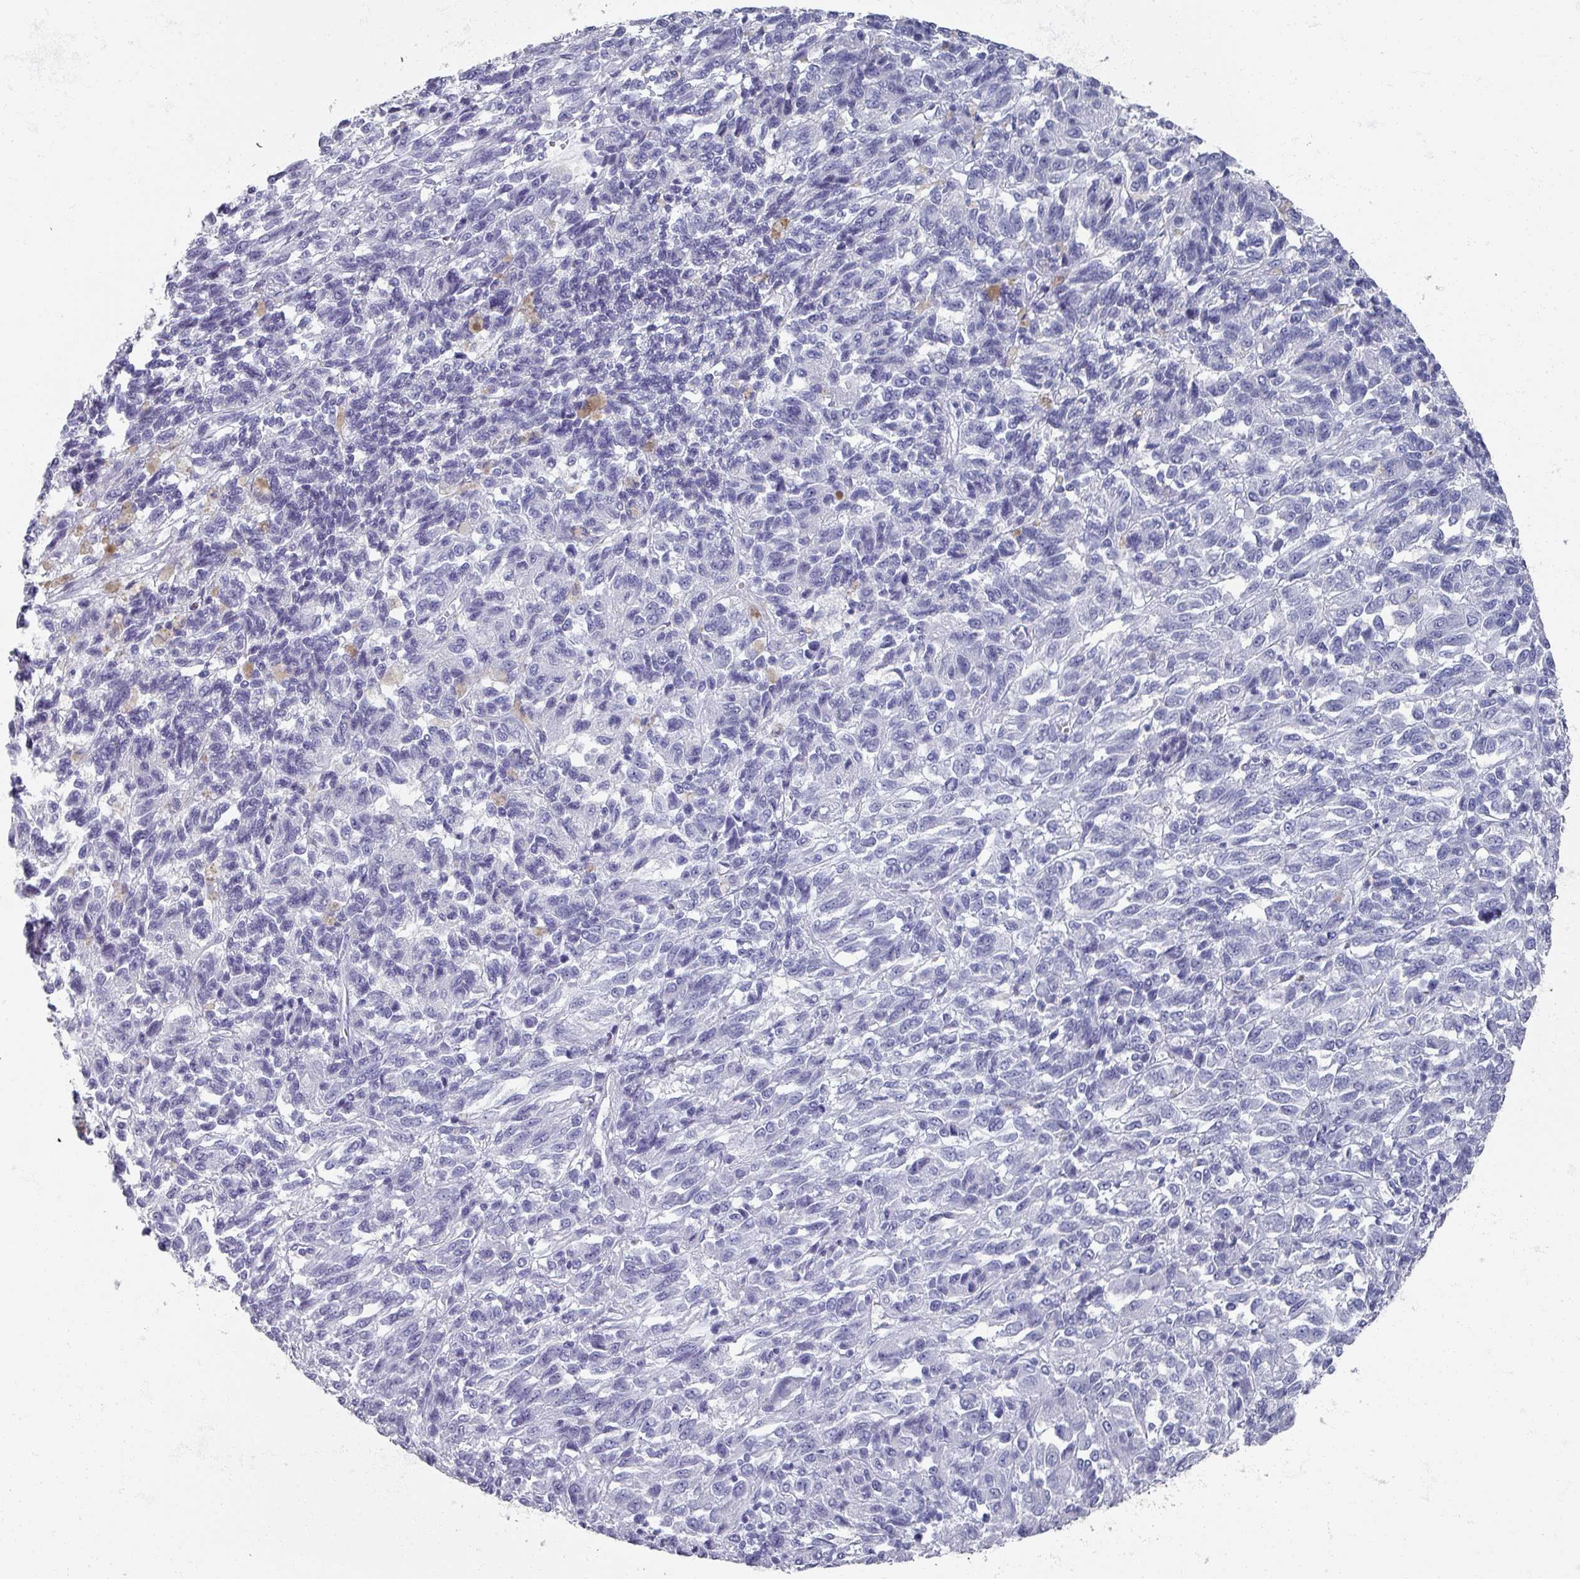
{"staining": {"intensity": "negative", "quantity": "none", "location": "none"}, "tissue": "melanoma", "cell_type": "Tumor cells", "image_type": "cancer", "snomed": [{"axis": "morphology", "description": "Malignant melanoma, Metastatic site"}, {"axis": "topography", "description": "Lung"}], "caption": "High magnification brightfield microscopy of melanoma stained with DAB (3,3'-diaminobenzidine) (brown) and counterstained with hematoxylin (blue): tumor cells show no significant staining.", "gene": "OMG", "patient": {"sex": "male", "age": 64}}